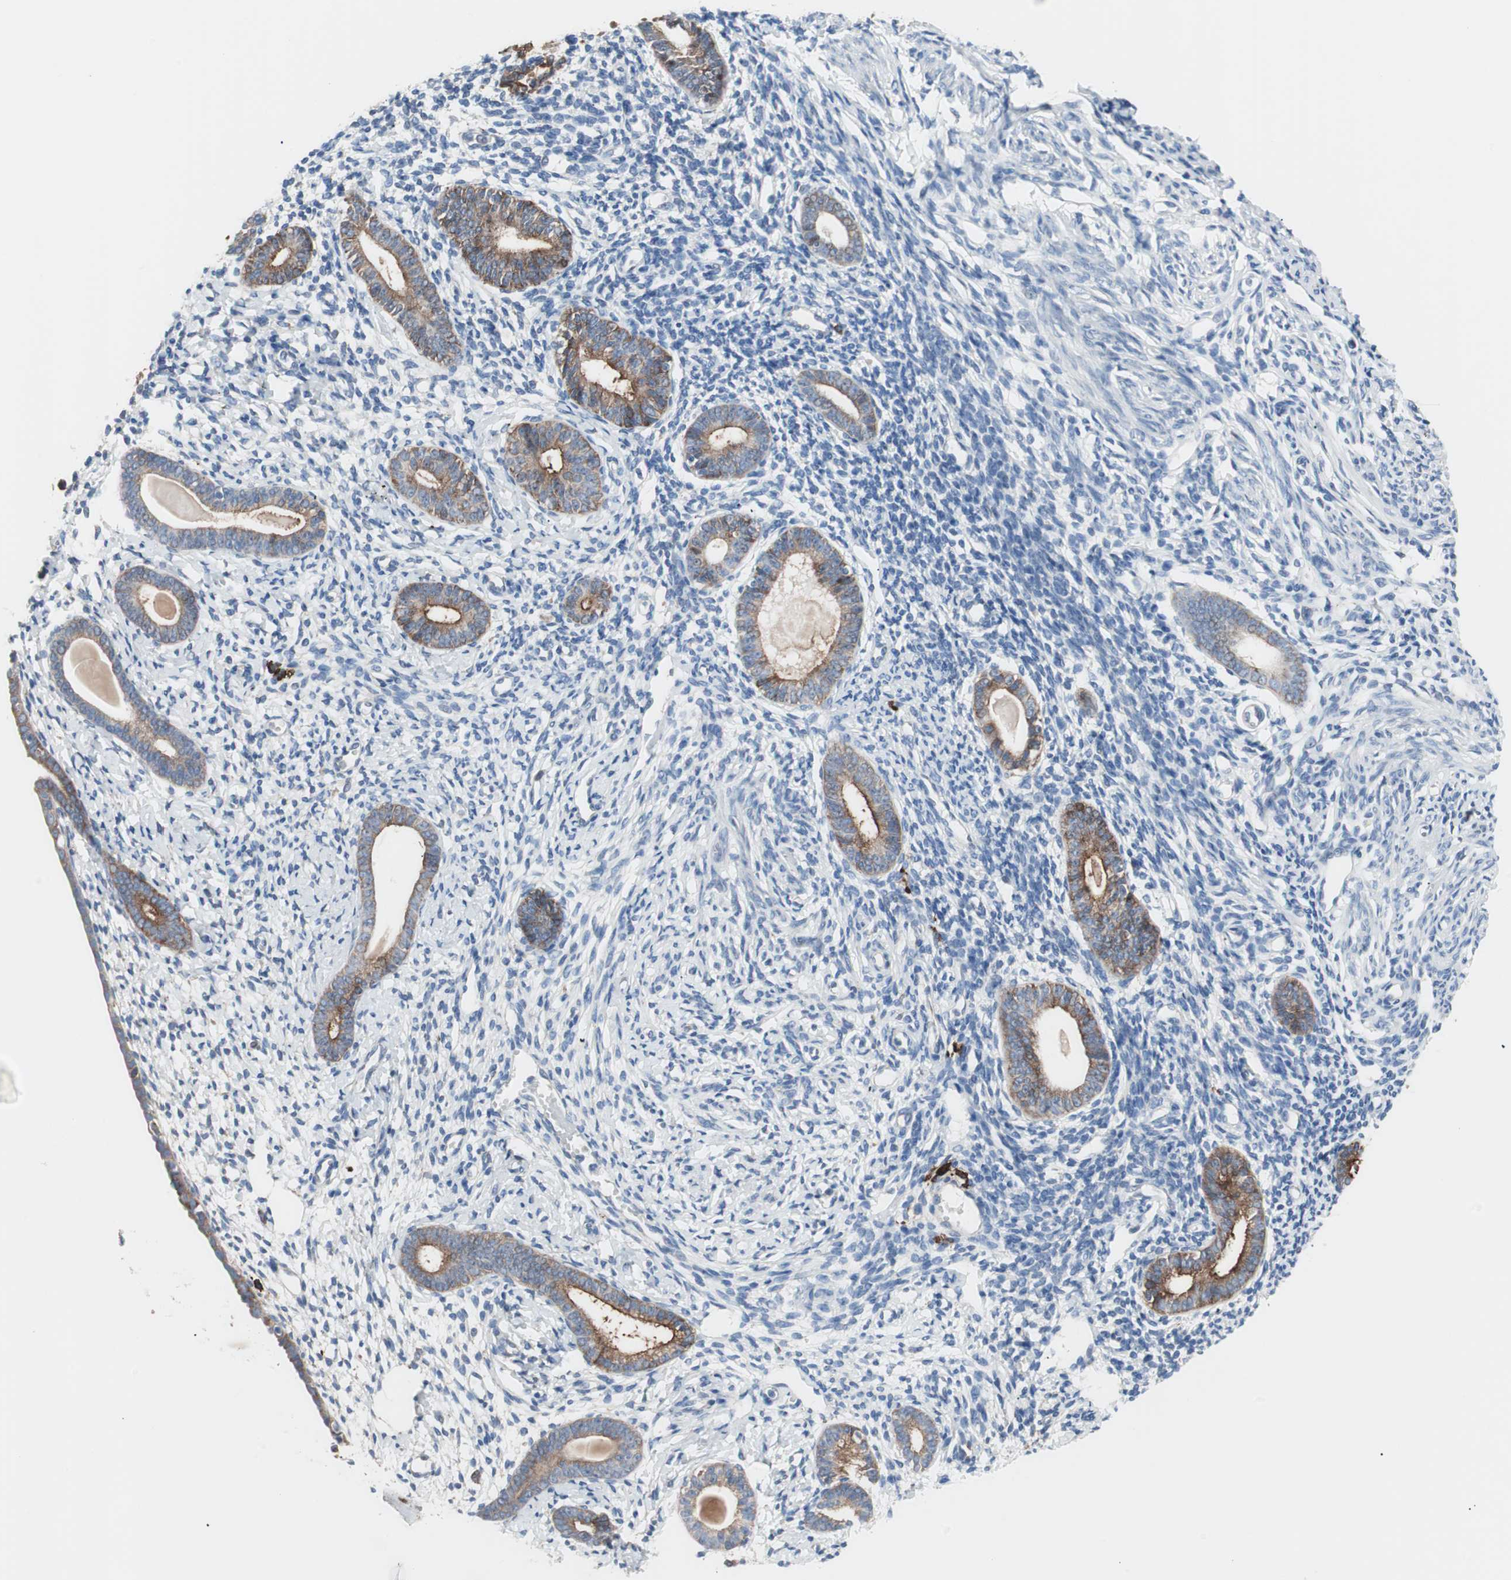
{"staining": {"intensity": "negative", "quantity": "none", "location": "none"}, "tissue": "endometrium", "cell_type": "Cells in endometrial stroma", "image_type": "normal", "snomed": [{"axis": "morphology", "description": "Normal tissue, NOS"}, {"axis": "topography", "description": "Endometrium"}], "caption": "Endometrium was stained to show a protein in brown. There is no significant staining in cells in endometrial stroma. (DAB (3,3'-diaminobenzidine) immunohistochemistry visualized using brightfield microscopy, high magnification).", "gene": "SLC27A4", "patient": {"sex": "female", "age": 71}}